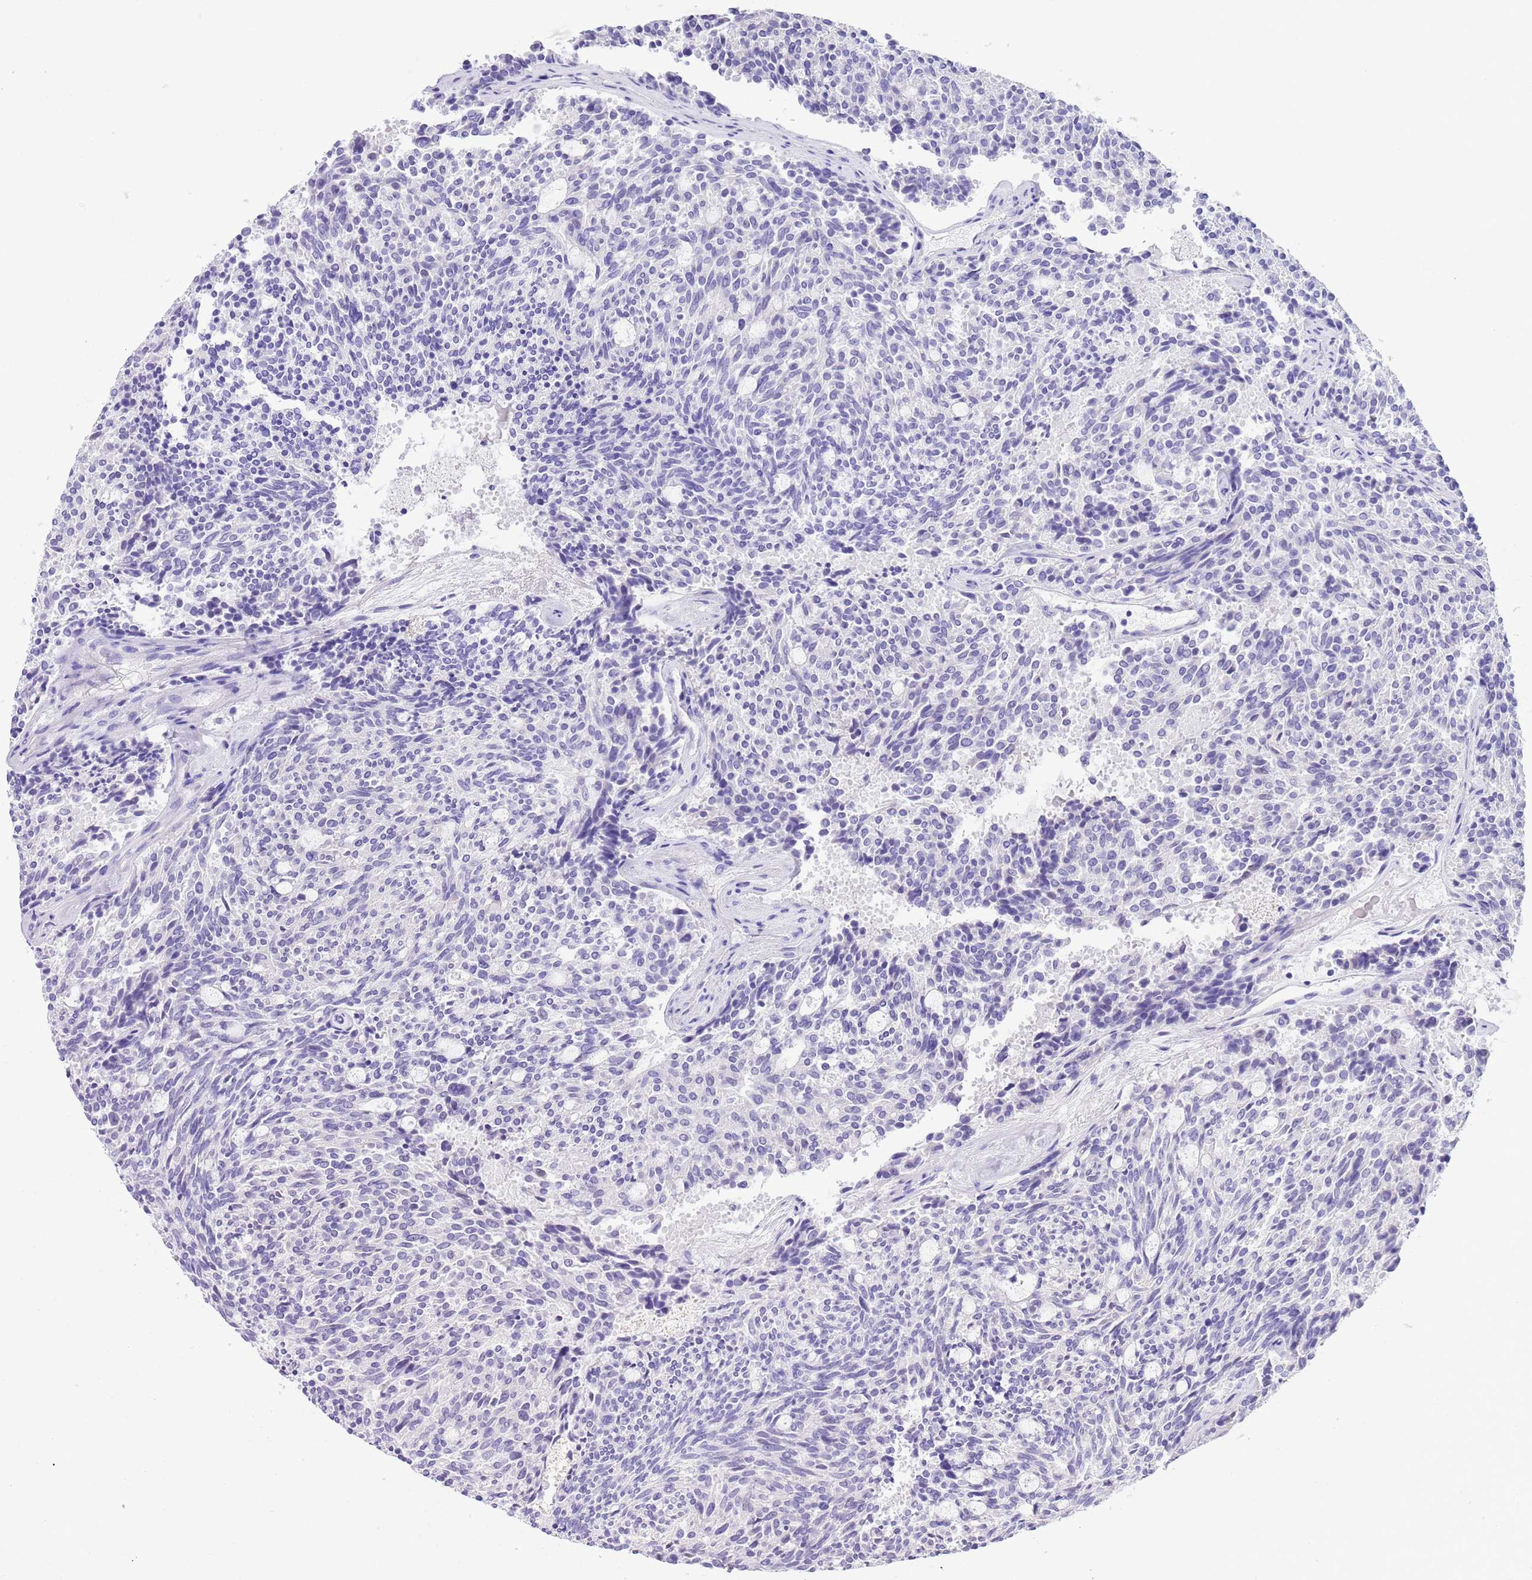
{"staining": {"intensity": "negative", "quantity": "none", "location": "none"}, "tissue": "carcinoid", "cell_type": "Tumor cells", "image_type": "cancer", "snomed": [{"axis": "morphology", "description": "Carcinoid, malignant, NOS"}, {"axis": "topography", "description": "Pancreas"}], "caption": "This is a histopathology image of IHC staining of carcinoid, which shows no expression in tumor cells.", "gene": "TMEM185B", "patient": {"sex": "female", "age": 54}}